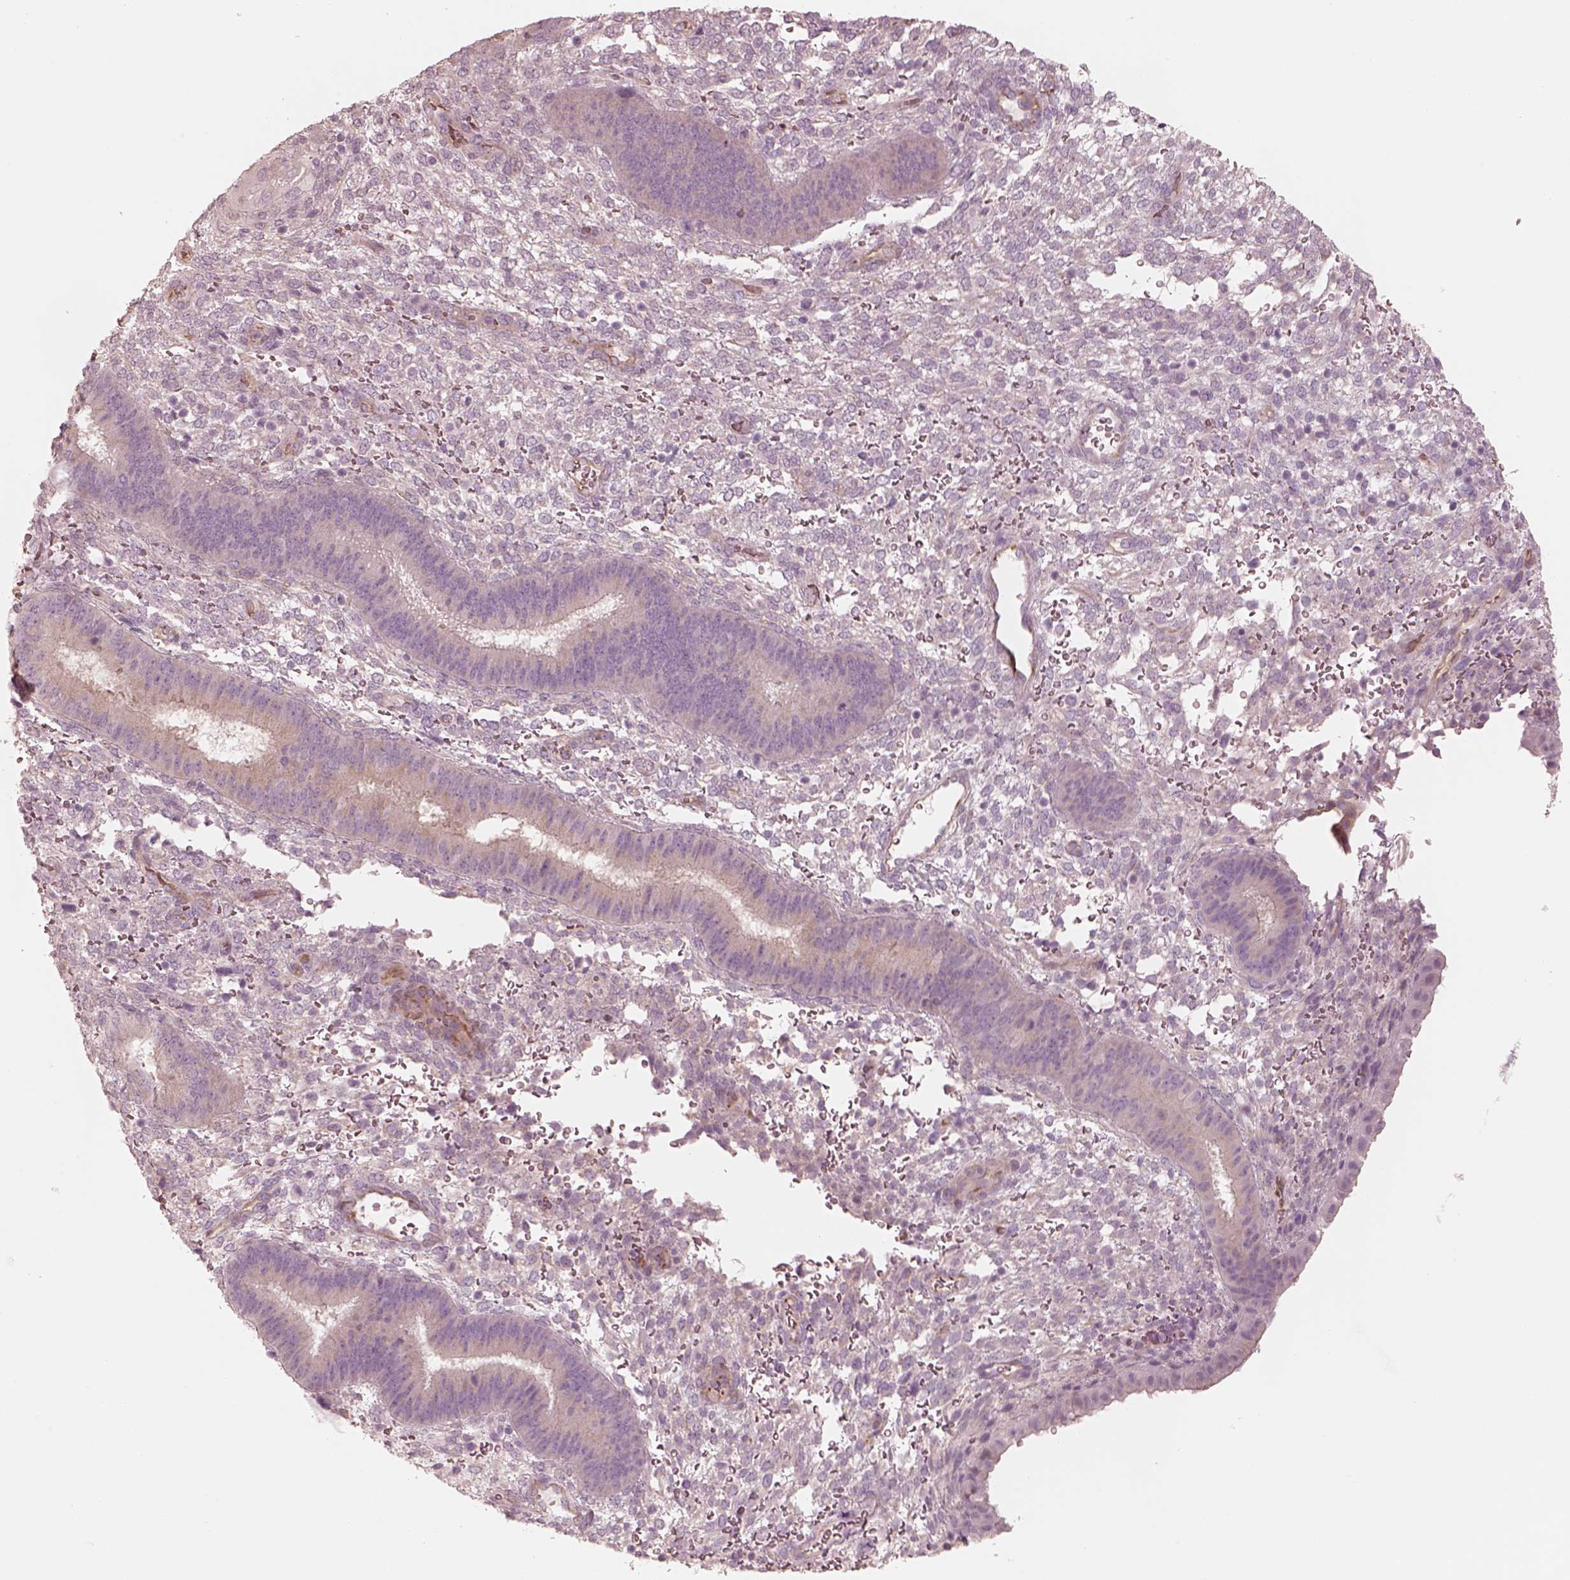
{"staining": {"intensity": "negative", "quantity": "none", "location": "none"}, "tissue": "endometrium", "cell_type": "Cells in endometrial stroma", "image_type": "normal", "snomed": [{"axis": "morphology", "description": "Normal tissue, NOS"}, {"axis": "topography", "description": "Endometrium"}], "caption": "Human endometrium stained for a protein using immunohistochemistry (IHC) demonstrates no expression in cells in endometrial stroma.", "gene": "CRYM", "patient": {"sex": "female", "age": 39}}